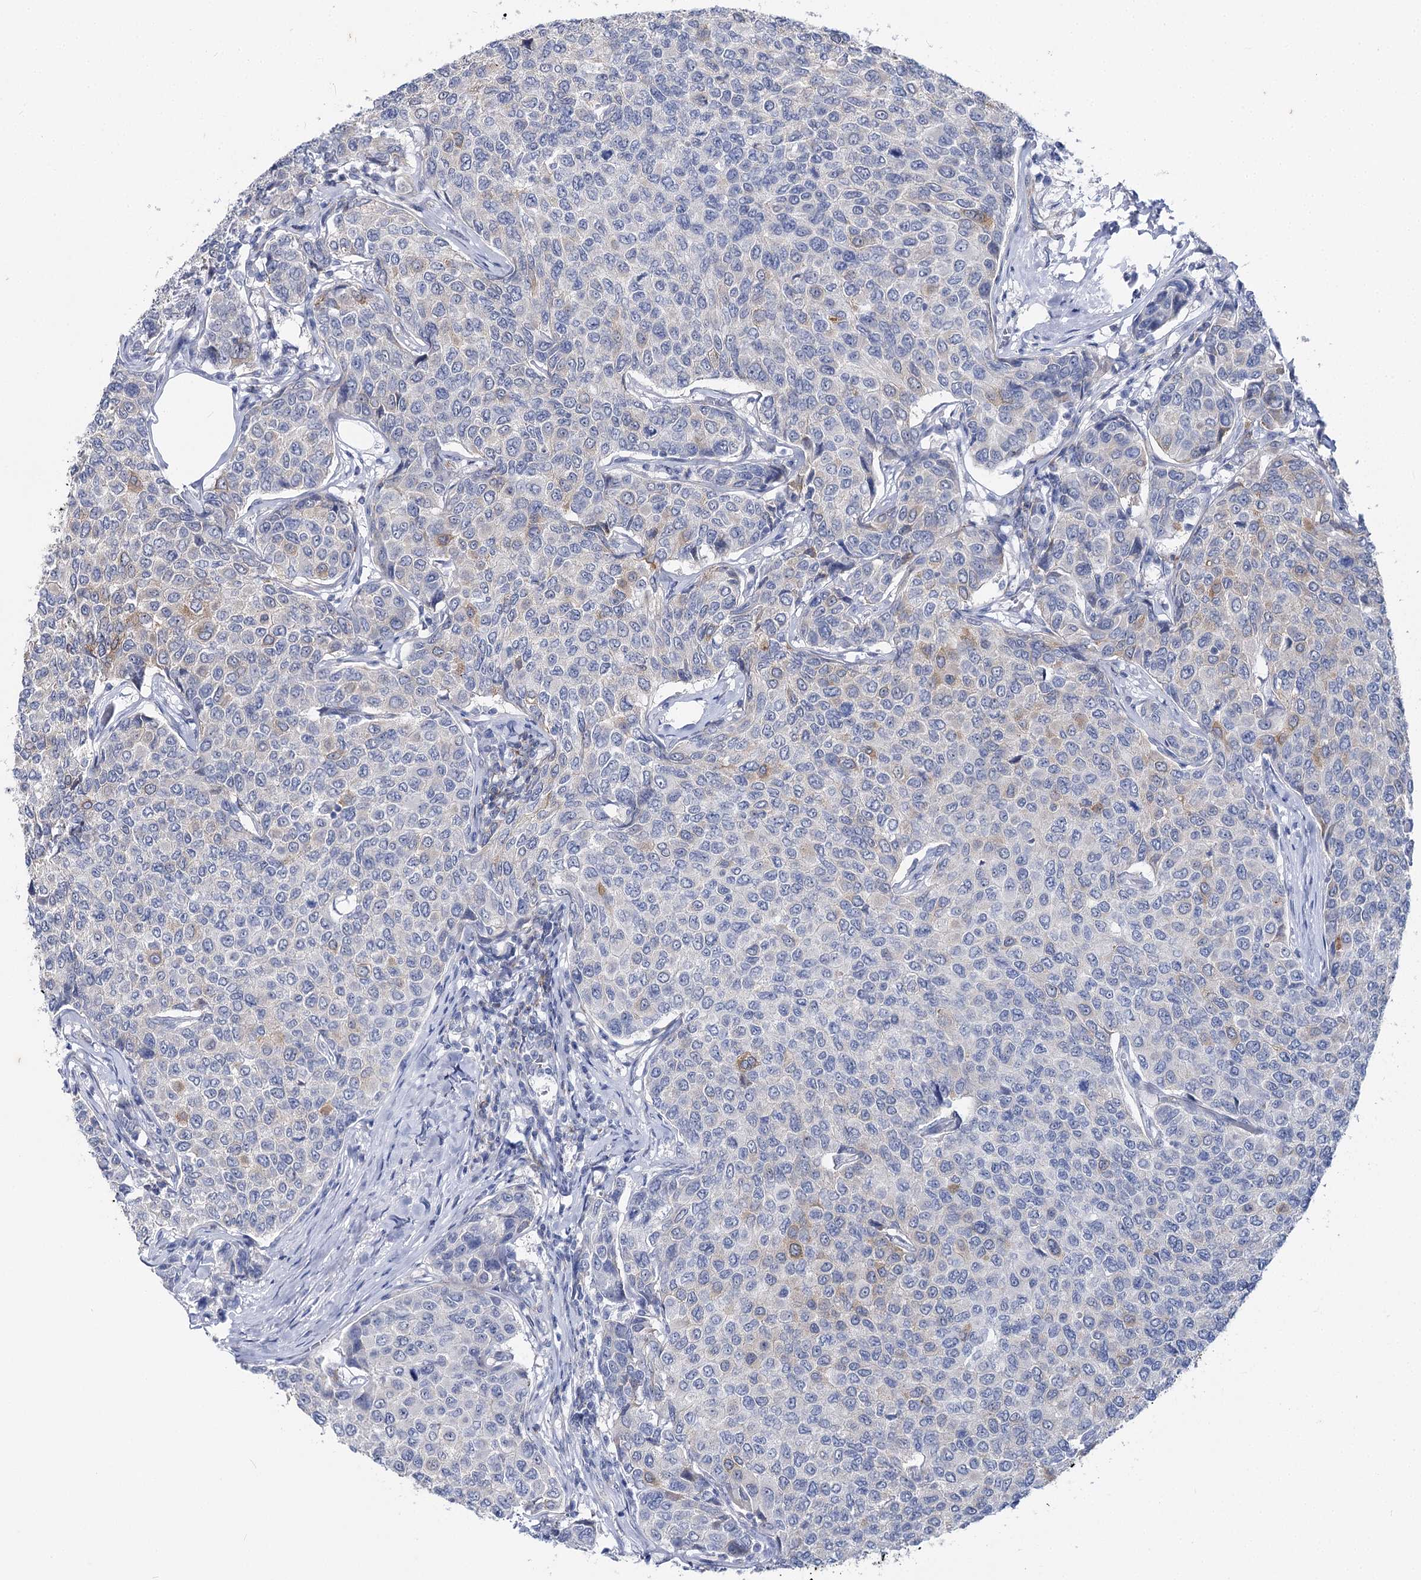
{"staining": {"intensity": "negative", "quantity": "none", "location": "none"}, "tissue": "breast cancer", "cell_type": "Tumor cells", "image_type": "cancer", "snomed": [{"axis": "morphology", "description": "Duct carcinoma"}, {"axis": "topography", "description": "Breast"}], "caption": "Human infiltrating ductal carcinoma (breast) stained for a protein using IHC exhibits no staining in tumor cells.", "gene": "AGXT2", "patient": {"sex": "female", "age": 55}}